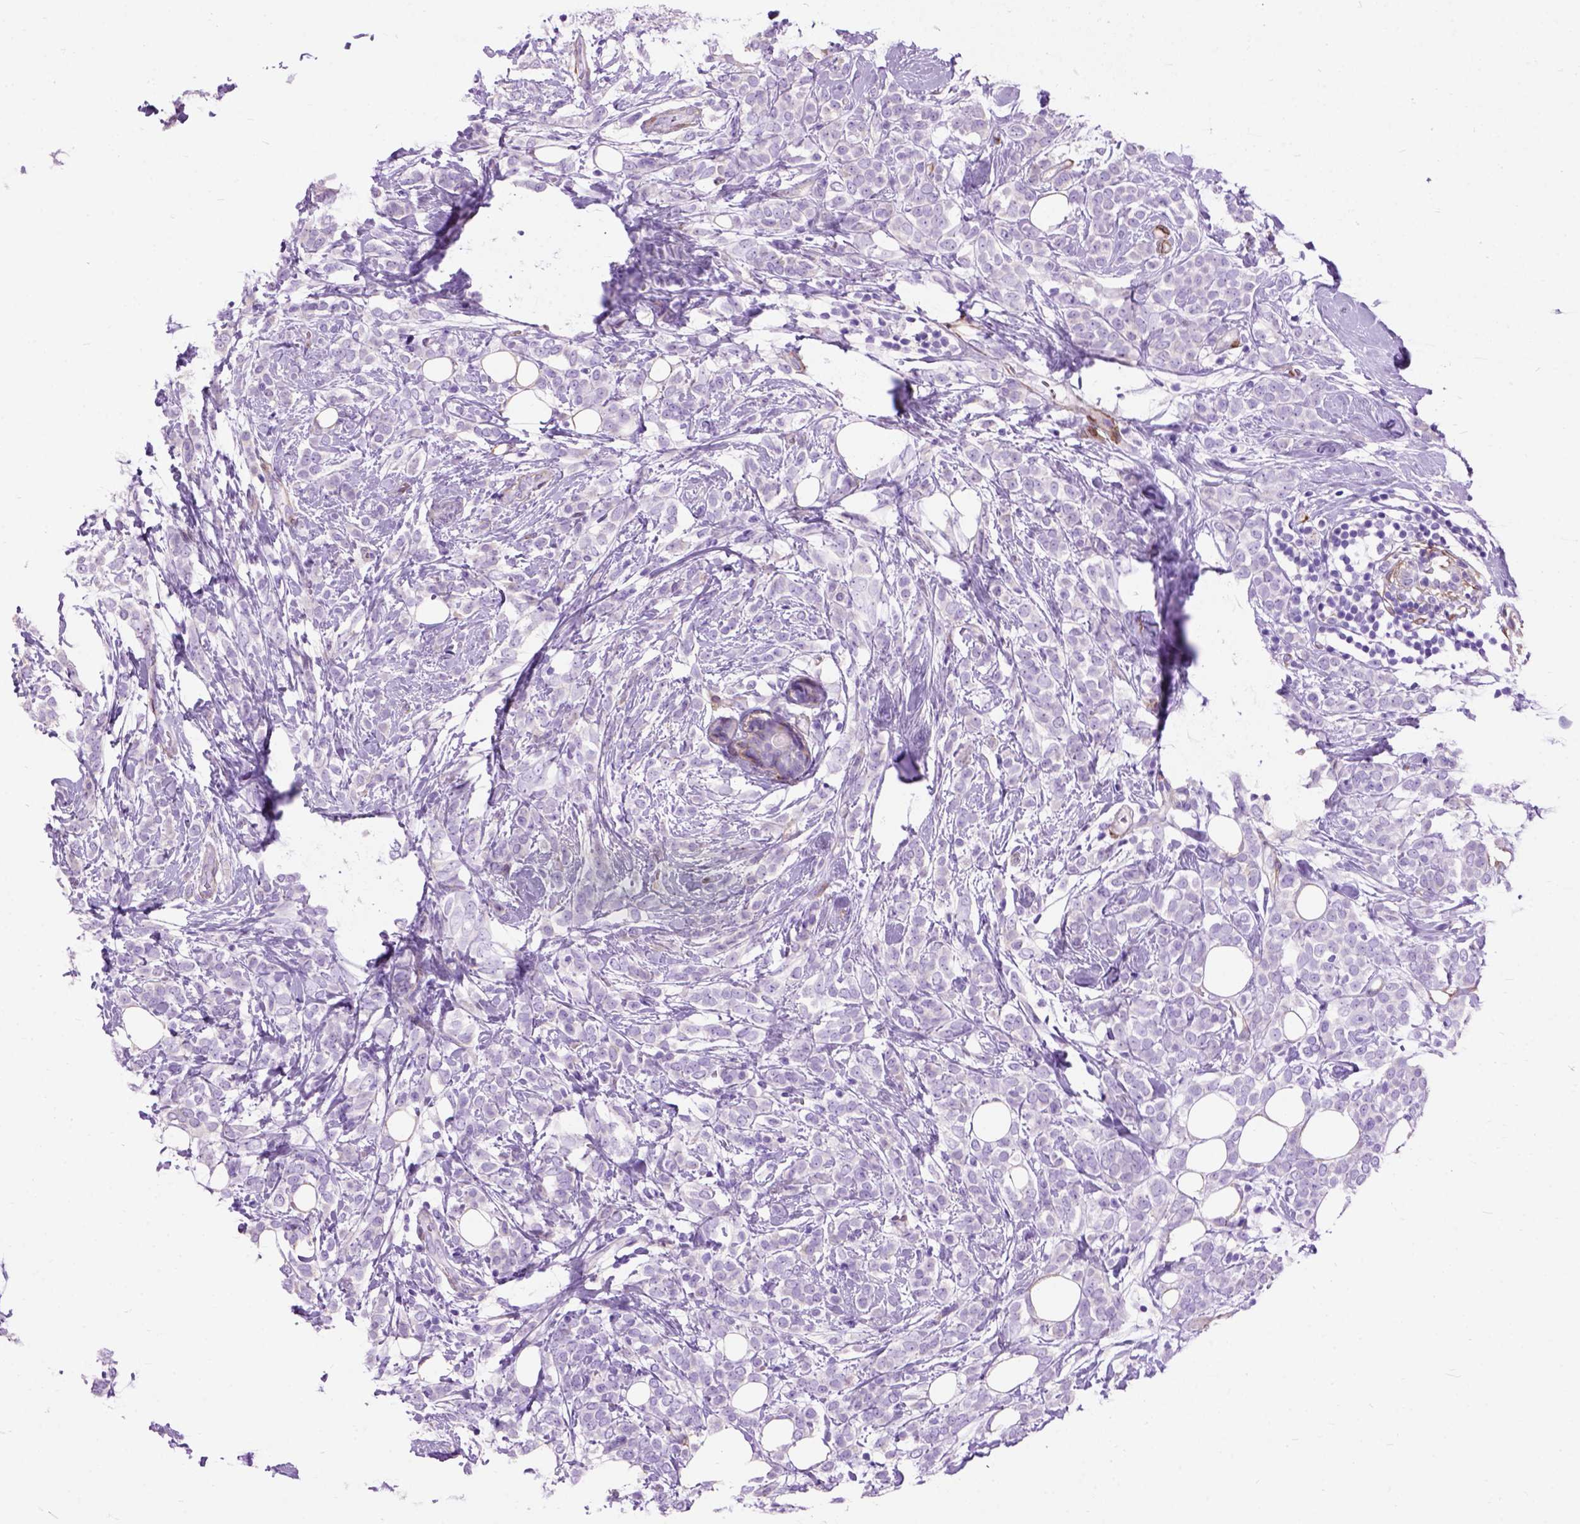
{"staining": {"intensity": "negative", "quantity": "none", "location": "none"}, "tissue": "breast cancer", "cell_type": "Tumor cells", "image_type": "cancer", "snomed": [{"axis": "morphology", "description": "Lobular carcinoma"}, {"axis": "topography", "description": "Breast"}], "caption": "Immunohistochemistry of human breast cancer demonstrates no positivity in tumor cells. (Brightfield microscopy of DAB immunohistochemistry (IHC) at high magnification).", "gene": "MAPT", "patient": {"sex": "female", "age": 49}}